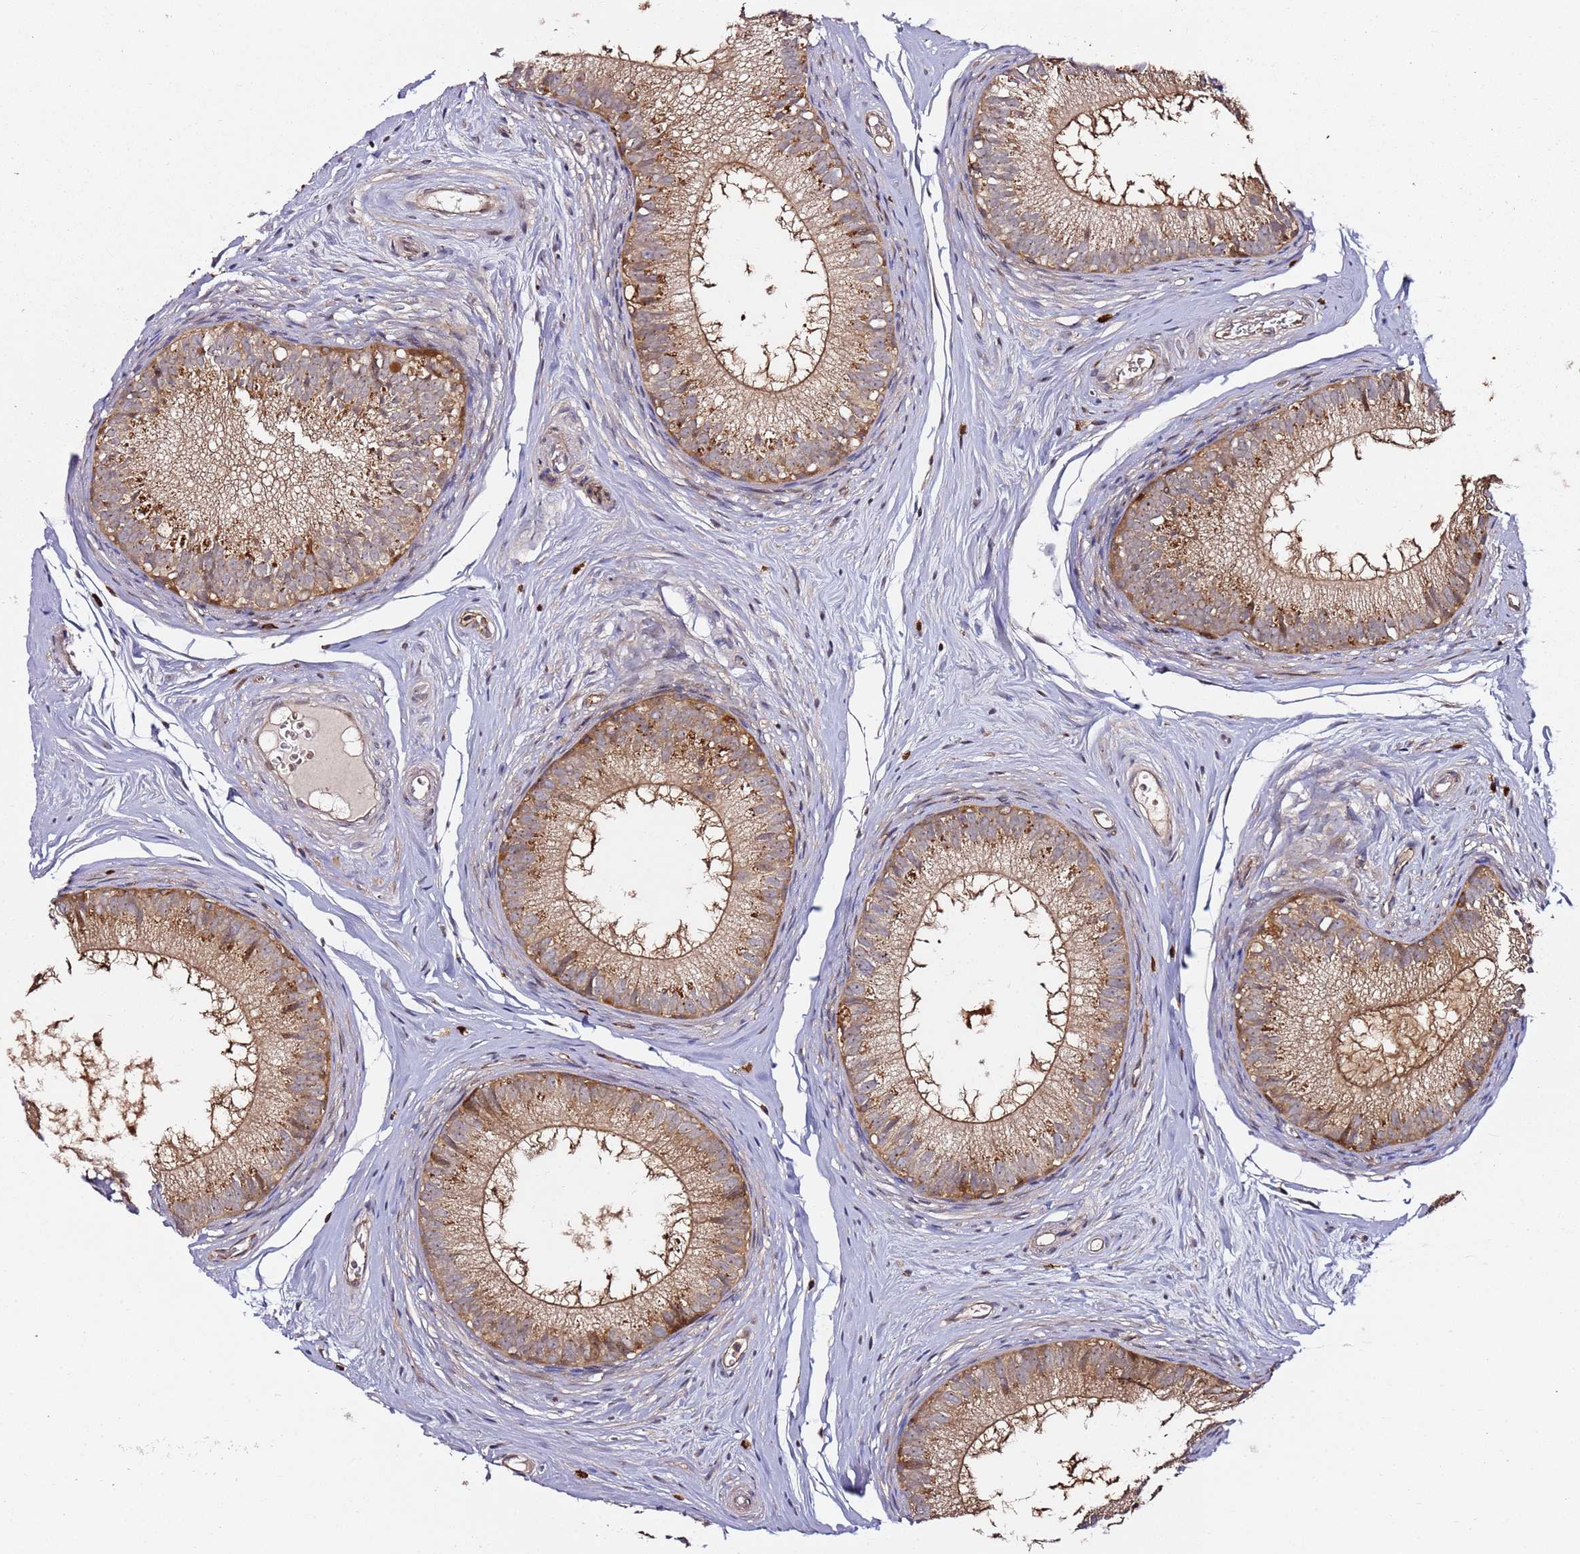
{"staining": {"intensity": "moderate", "quantity": "25%-75%", "location": "cytoplasmic/membranous"}, "tissue": "epididymis", "cell_type": "Glandular cells", "image_type": "normal", "snomed": [{"axis": "morphology", "description": "Normal tissue, NOS"}, {"axis": "topography", "description": "Epididymis"}], "caption": "Glandular cells display medium levels of moderate cytoplasmic/membranous positivity in approximately 25%-75% of cells in unremarkable human epididymis. The staining was performed using DAB to visualize the protein expression in brown, while the nuclei were stained in blue with hematoxylin (Magnification: 20x).", "gene": "PRMT7", "patient": {"sex": "male", "age": 34}}